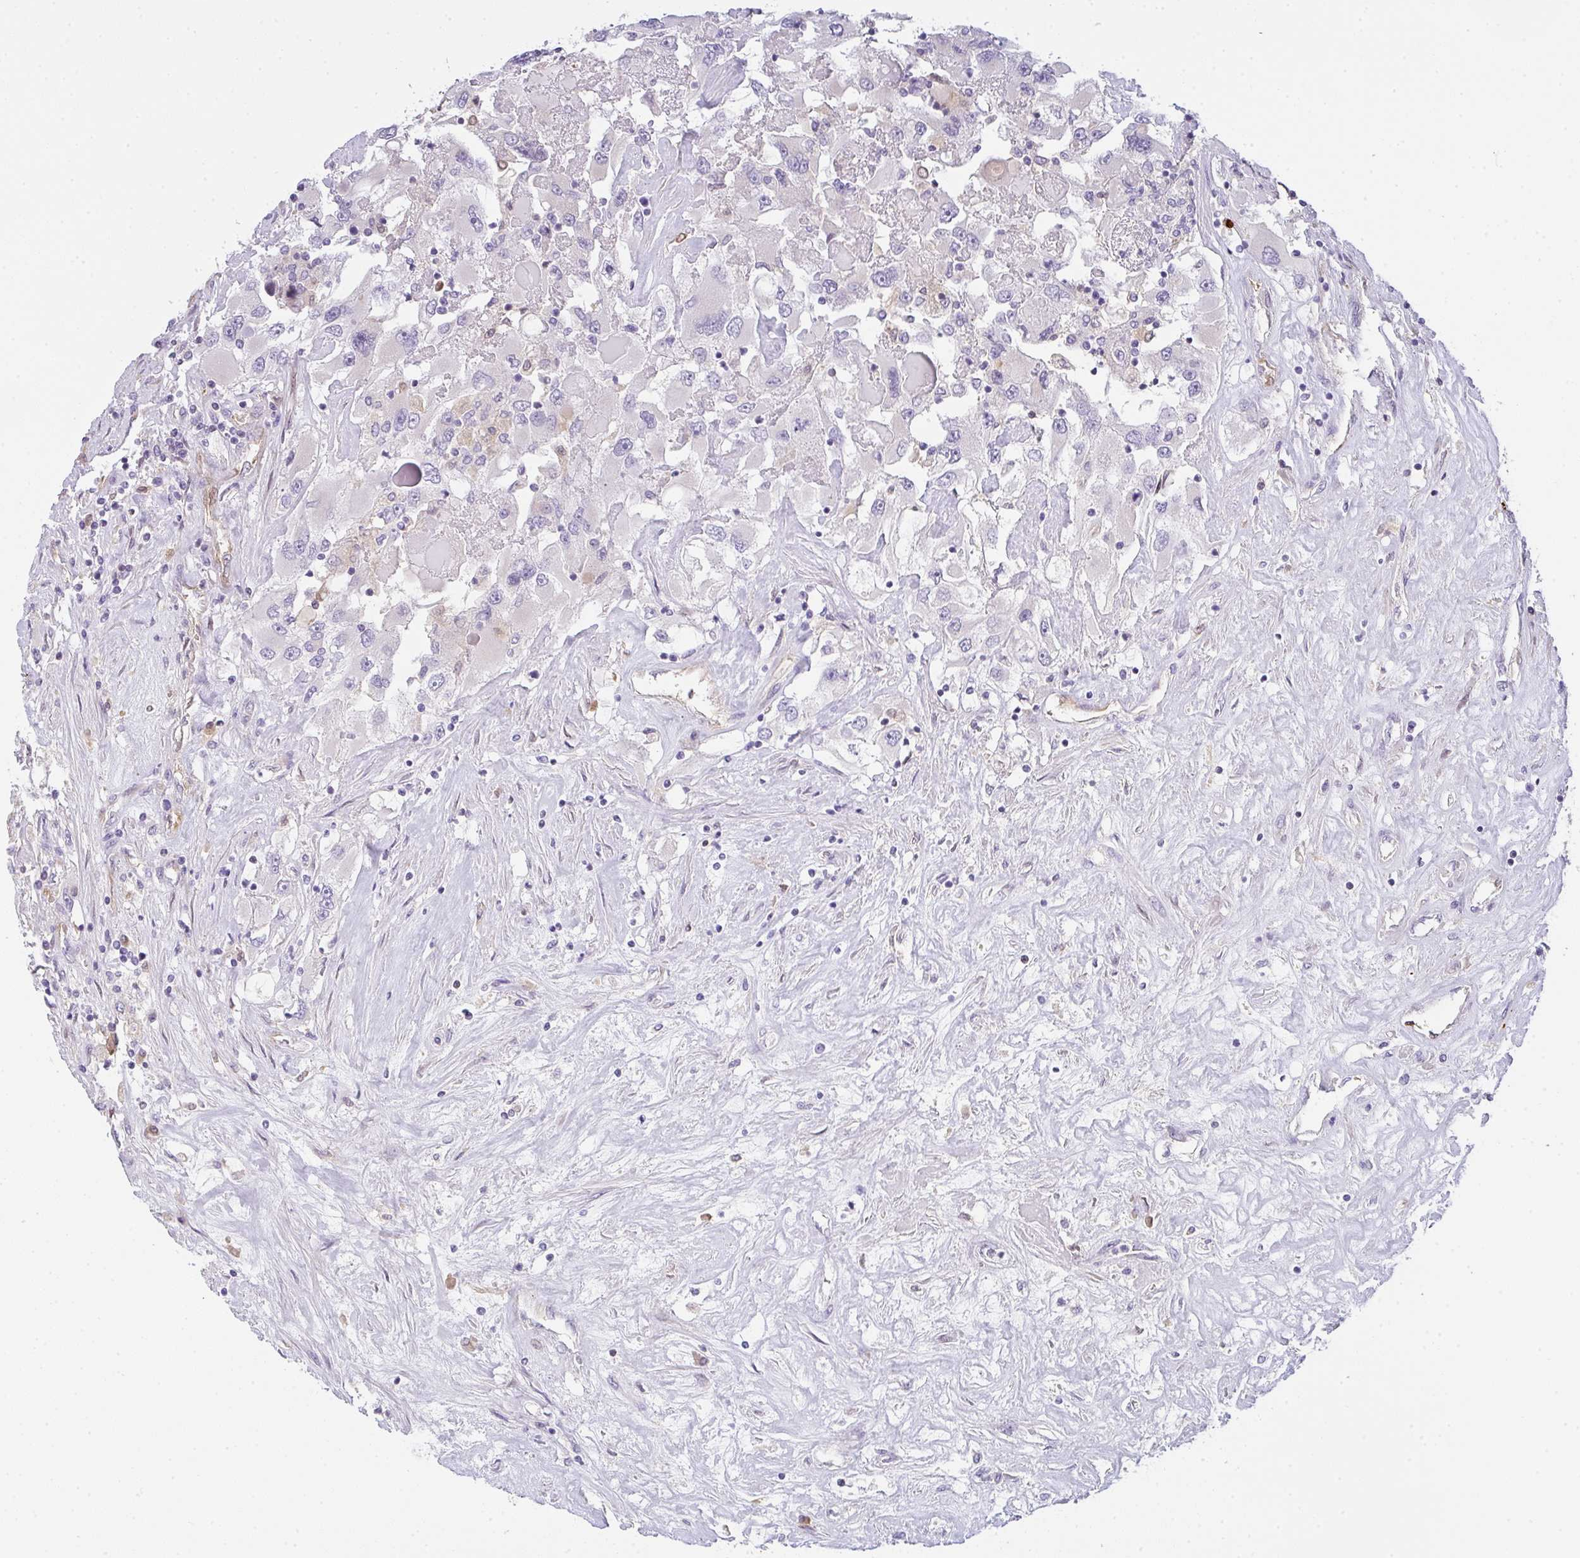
{"staining": {"intensity": "negative", "quantity": "none", "location": "none"}, "tissue": "renal cancer", "cell_type": "Tumor cells", "image_type": "cancer", "snomed": [{"axis": "morphology", "description": "Adenocarcinoma, NOS"}, {"axis": "topography", "description": "Kidney"}], "caption": "Tumor cells are negative for brown protein staining in renal adenocarcinoma.", "gene": "COX7B", "patient": {"sex": "female", "age": 52}}